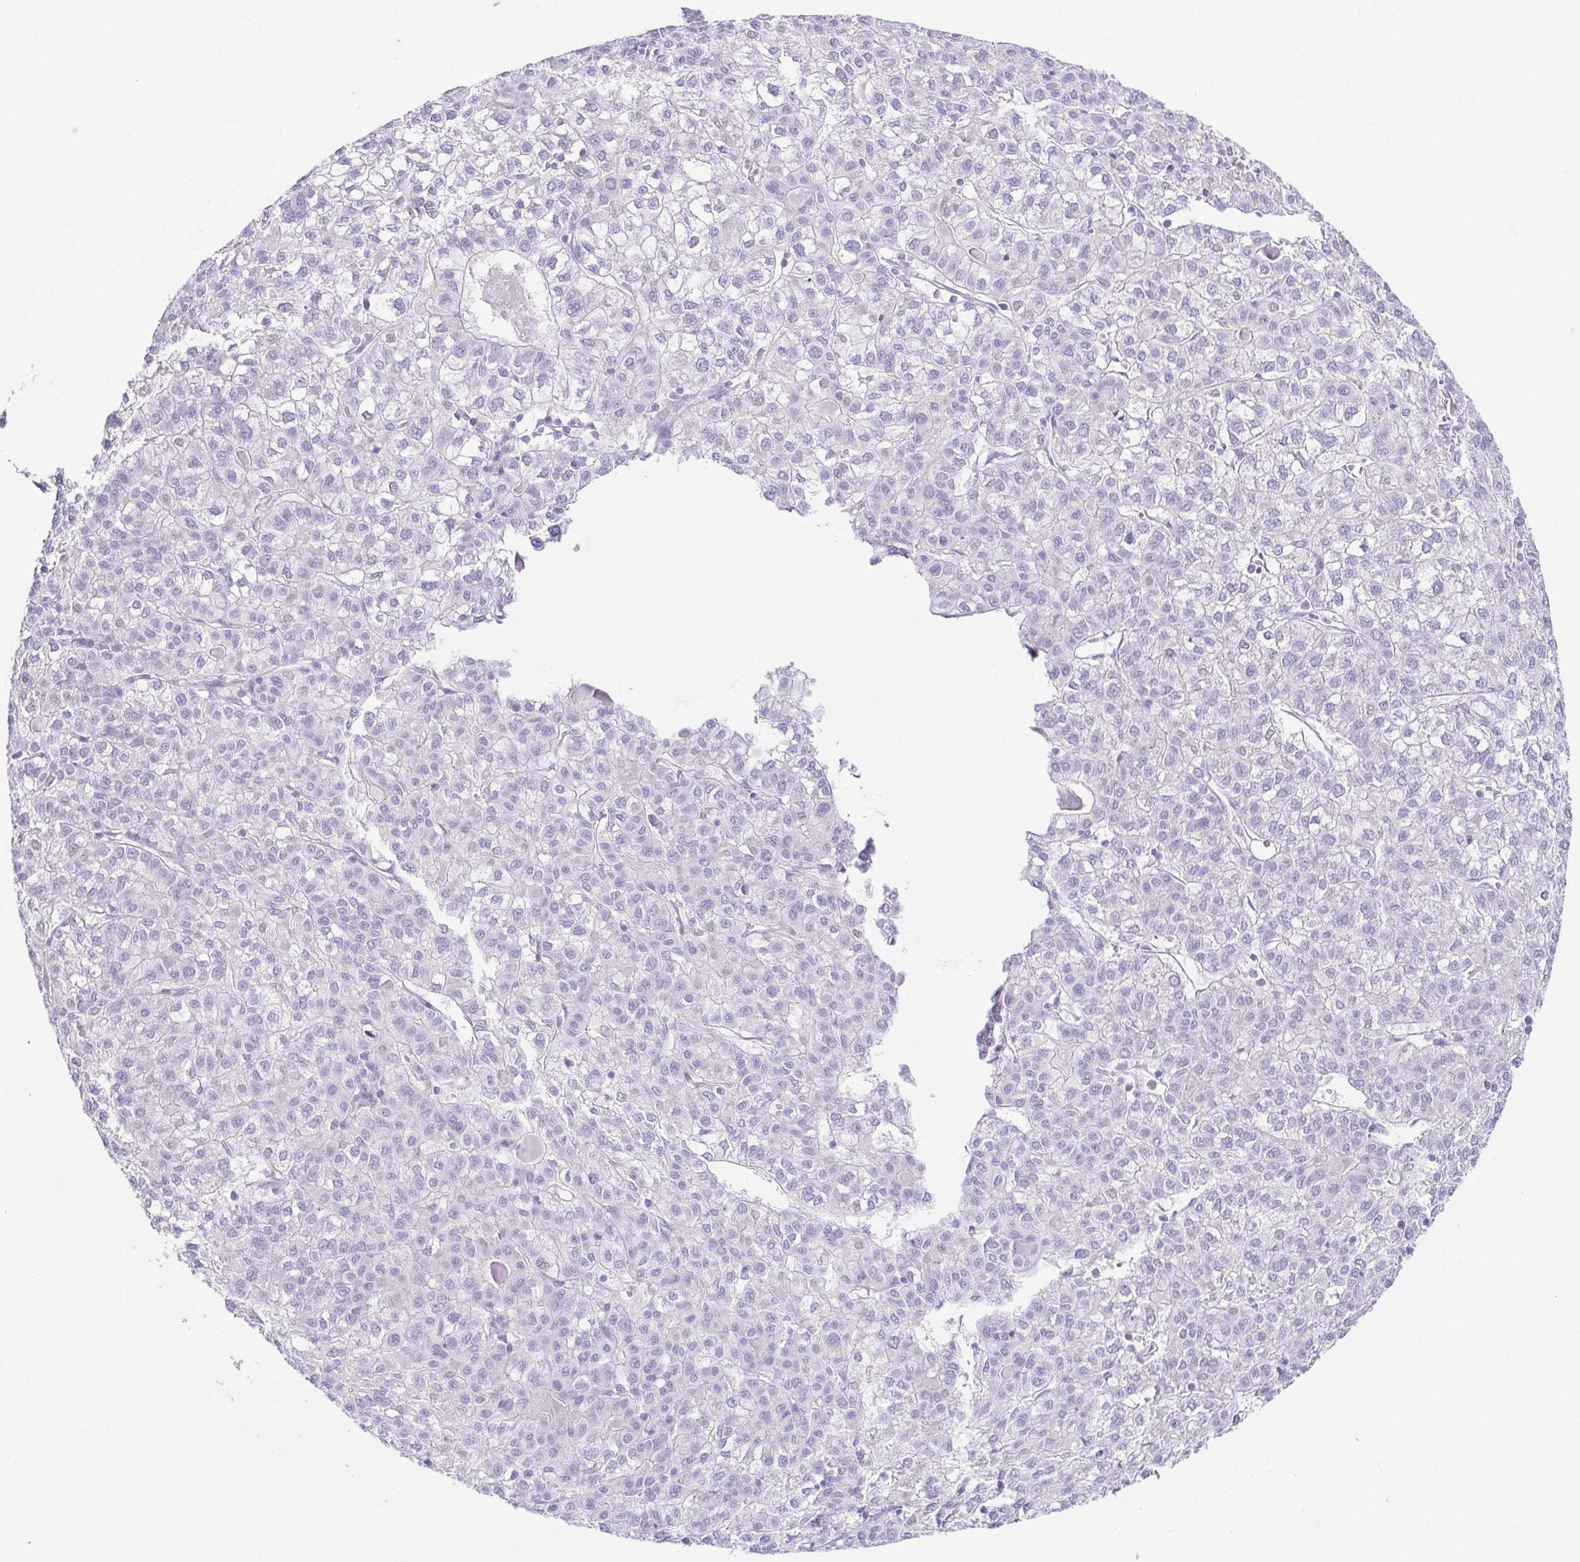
{"staining": {"intensity": "negative", "quantity": "none", "location": "none"}, "tissue": "liver cancer", "cell_type": "Tumor cells", "image_type": "cancer", "snomed": [{"axis": "morphology", "description": "Carcinoma, Hepatocellular, NOS"}, {"axis": "topography", "description": "Liver"}], "caption": "A photomicrograph of human liver hepatocellular carcinoma is negative for staining in tumor cells.", "gene": "KRTDAP", "patient": {"sex": "female", "age": 43}}